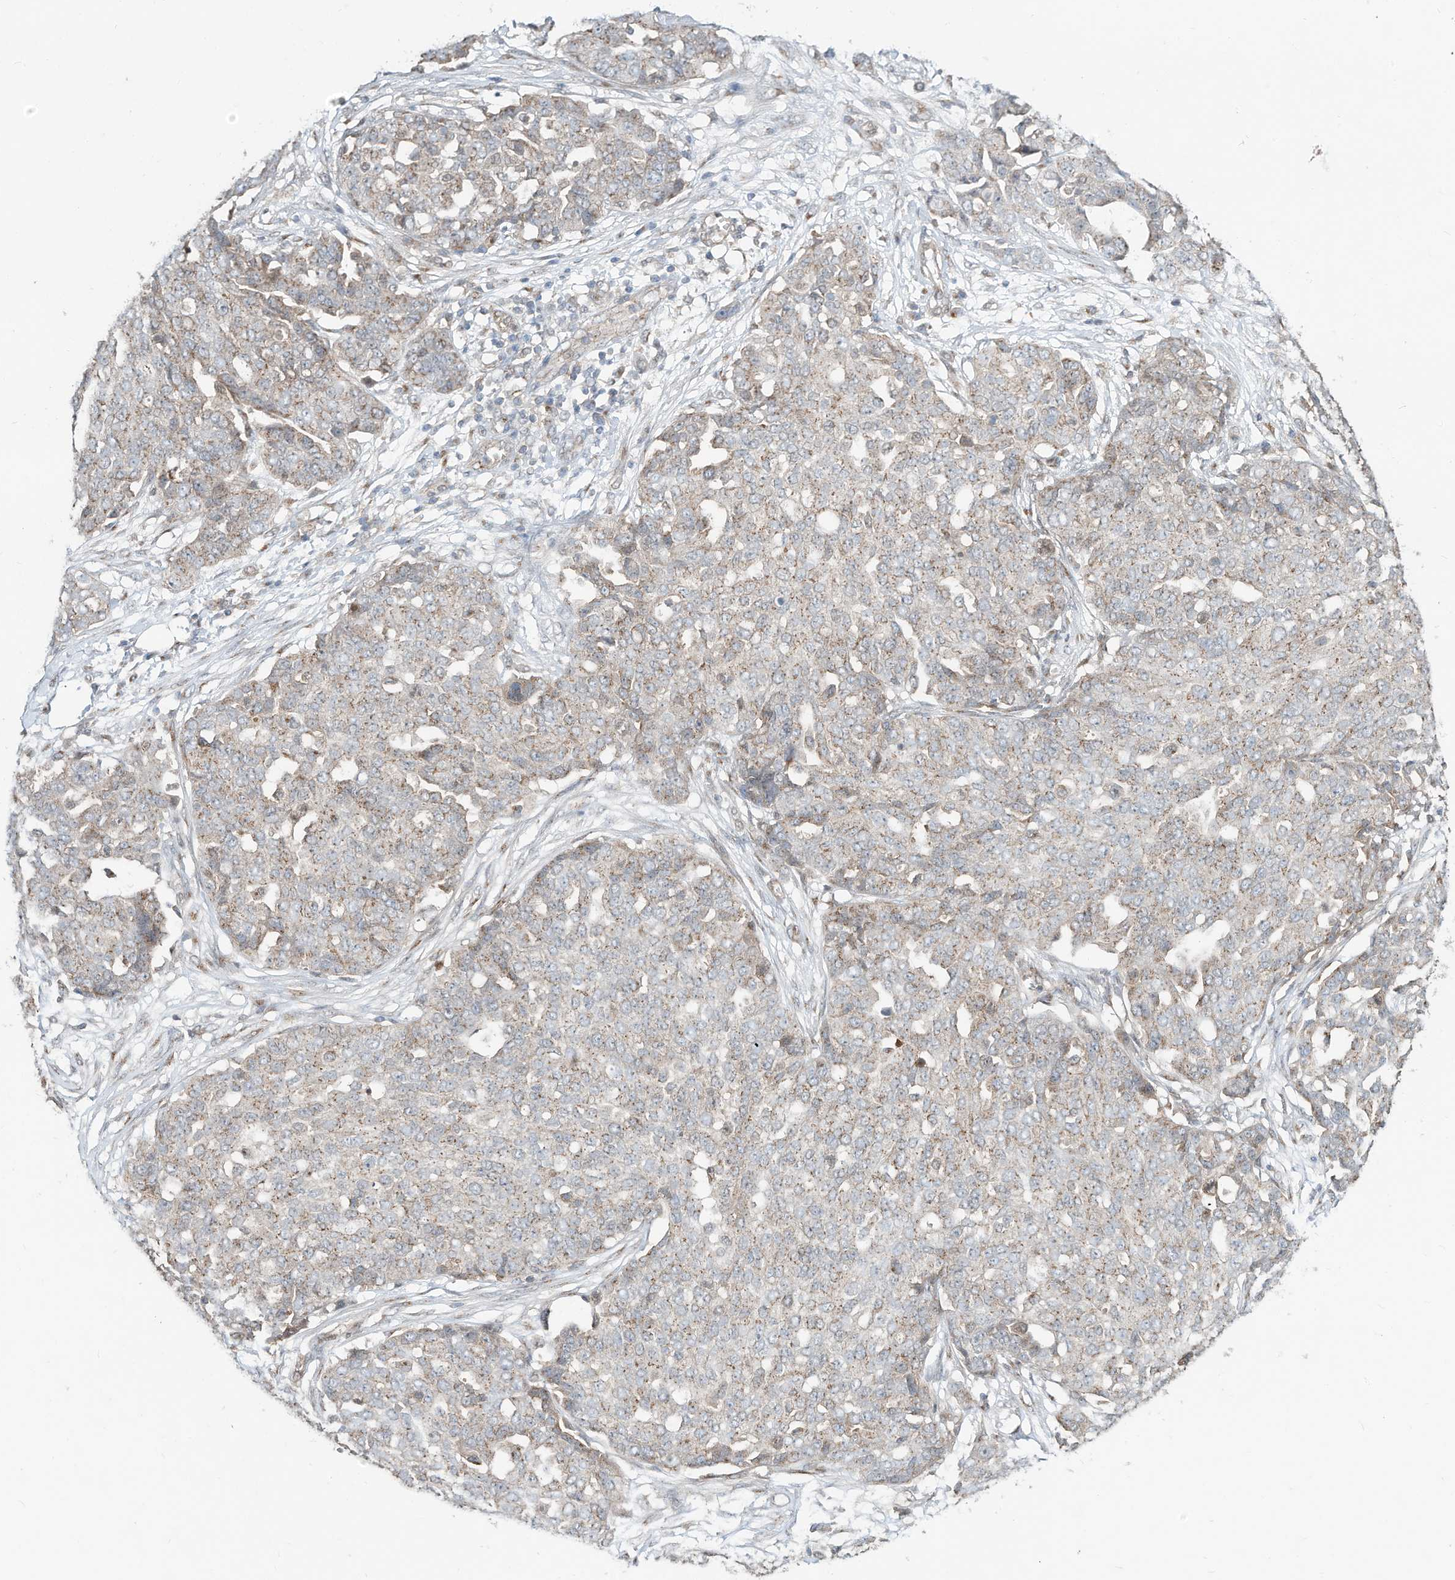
{"staining": {"intensity": "weak", "quantity": ">75%", "location": "cytoplasmic/membranous"}, "tissue": "ovarian cancer", "cell_type": "Tumor cells", "image_type": "cancer", "snomed": [{"axis": "morphology", "description": "Cystadenocarcinoma, serous, NOS"}, {"axis": "topography", "description": "Soft tissue"}, {"axis": "topography", "description": "Ovary"}], "caption": "This image displays ovarian serous cystadenocarcinoma stained with immunohistochemistry to label a protein in brown. The cytoplasmic/membranous of tumor cells show weak positivity for the protein. Nuclei are counter-stained blue.", "gene": "CUX1", "patient": {"sex": "female", "age": 57}}